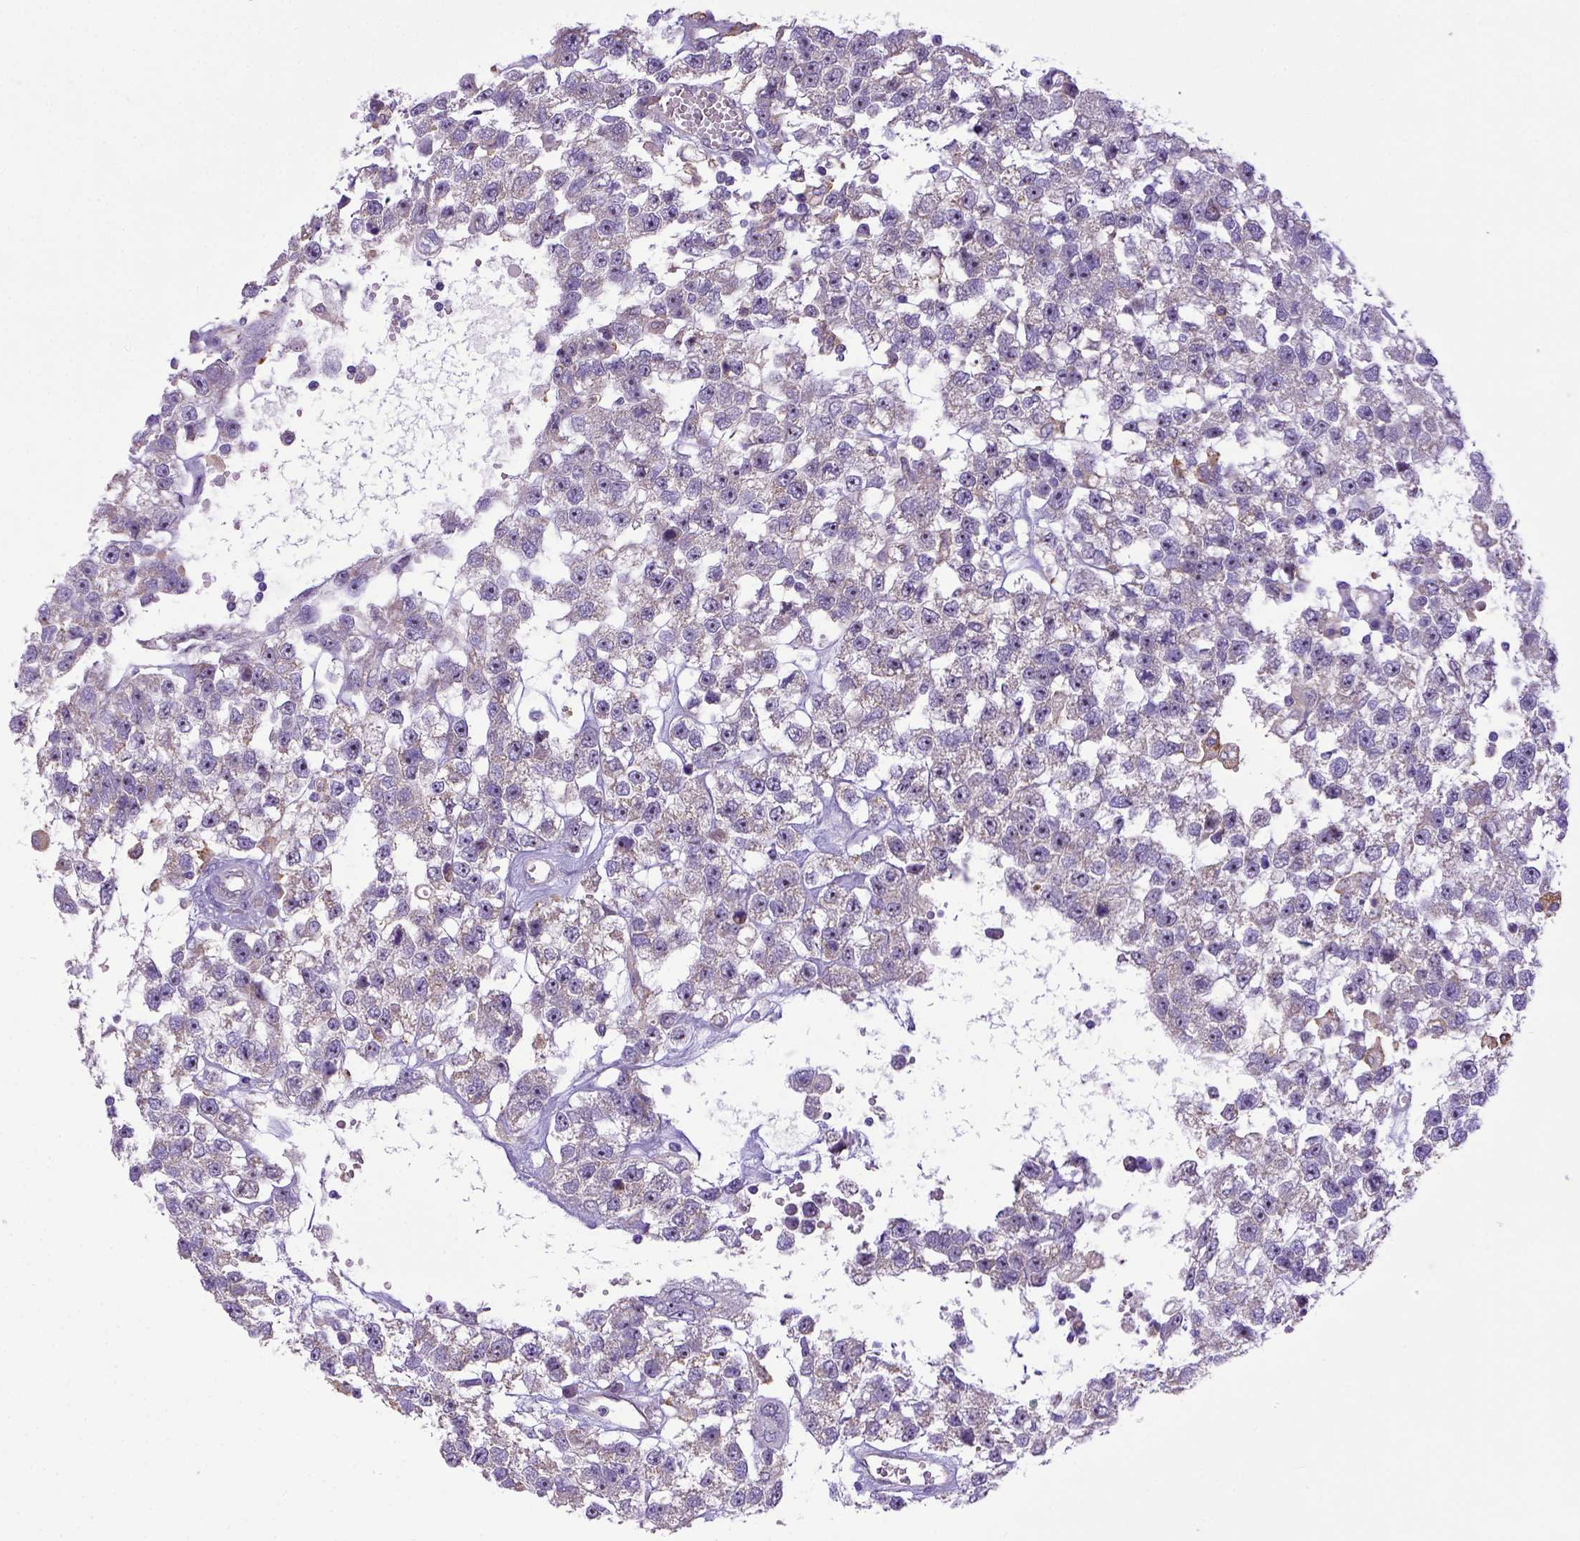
{"staining": {"intensity": "negative", "quantity": "none", "location": "none"}, "tissue": "testis cancer", "cell_type": "Tumor cells", "image_type": "cancer", "snomed": [{"axis": "morphology", "description": "Seminoma, NOS"}, {"axis": "topography", "description": "Testis"}], "caption": "Testis cancer (seminoma) was stained to show a protein in brown. There is no significant expression in tumor cells.", "gene": "CD40", "patient": {"sex": "male", "age": 34}}